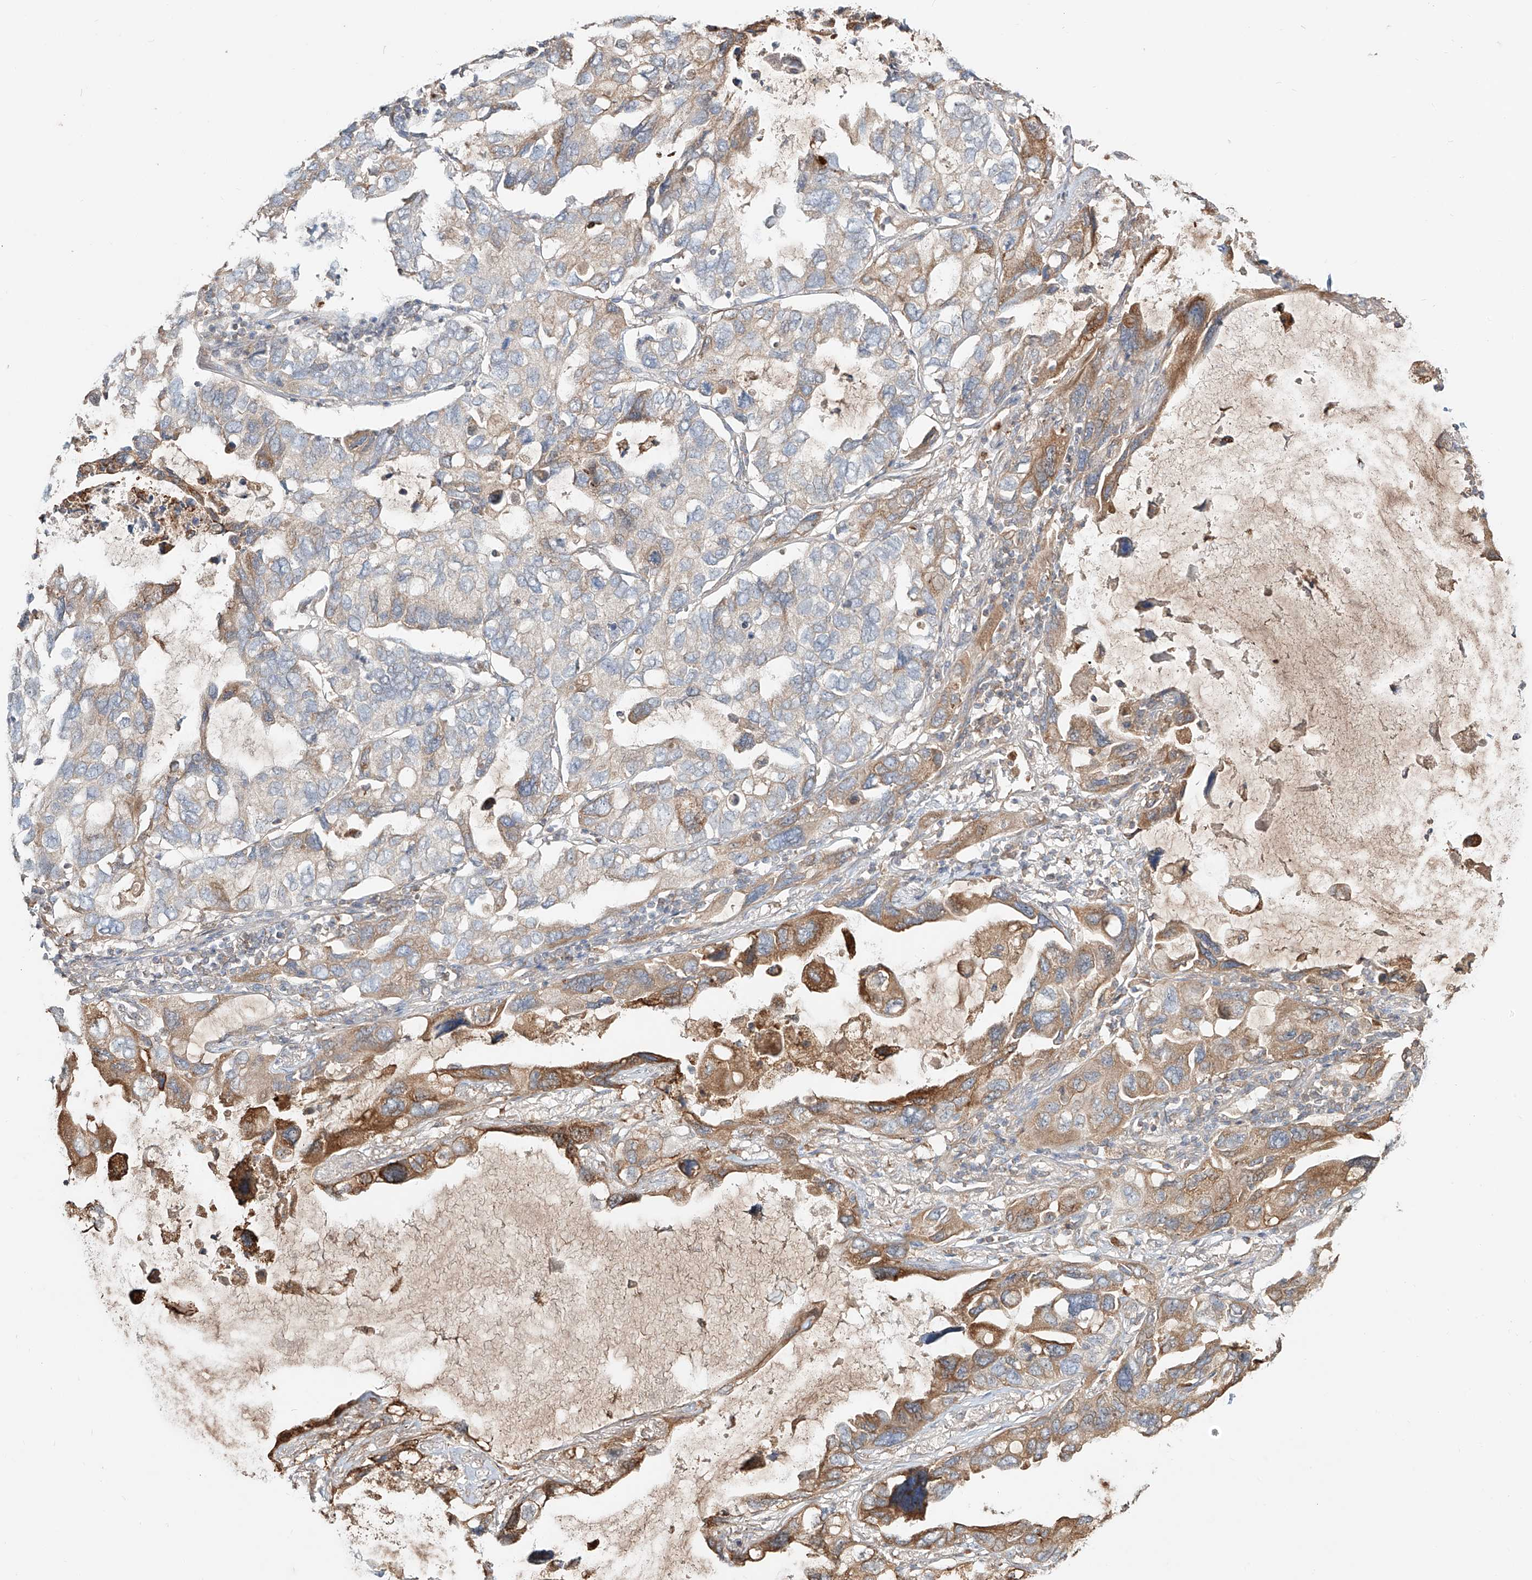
{"staining": {"intensity": "moderate", "quantity": "25%-75%", "location": "cytoplasmic/membranous"}, "tissue": "lung cancer", "cell_type": "Tumor cells", "image_type": "cancer", "snomed": [{"axis": "morphology", "description": "Squamous cell carcinoma, NOS"}, {"axis": "topography", "description": "Lung"}], "caption": "Immunohistochemical staining of human lung cancer demonstrates moderate cytoplasmic/membranous protein staining in about 25%-75% of tumor cells. (IHC, brightfield microscopy, high magnification).", "gene": "ERO1A", "patient": {"sex": "female", "age": 73}}